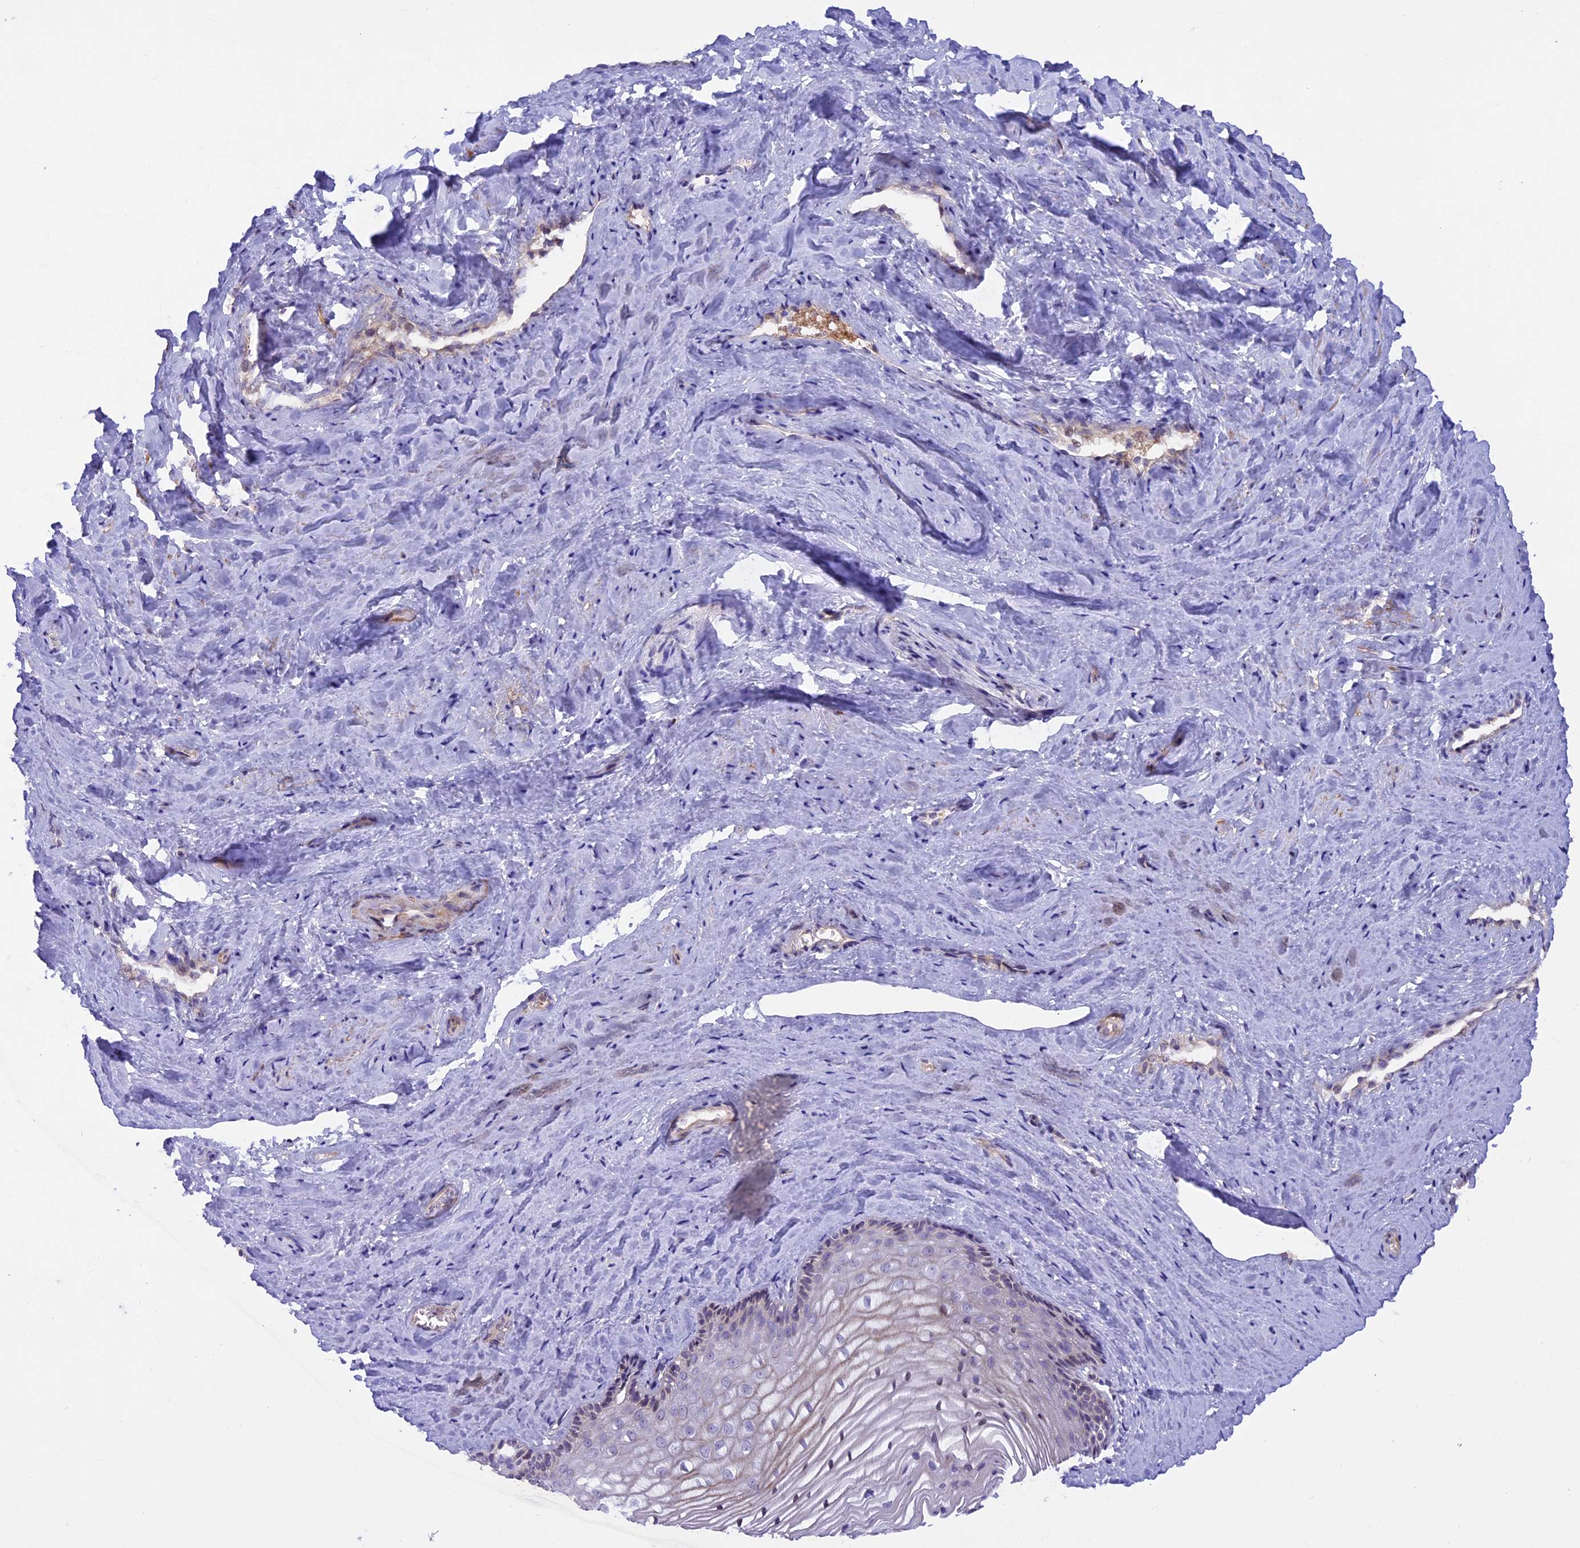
{"staining": {"intensity": "moderate", "quantity": "<25%", "location": "nuclear"}, "tissue": "vagina", "cell_type": "Squamous epithelial cells", "image_type": "normal", "snomed": [{"axis": "morphology", "description": "Normal tissue, NOS"}, {"axis": "topography", "description": "Vagina"}, {"axis": "topography", "description": "Cervix"}], "caption": "Immunohistochemistry (IHC) image of unremarkable vagina stained for a protein (brown), which shows low levels of moderate nuclear expression in approximately <25% of squamous epithelial cells.", "gene": "MAN2C1", "patient": {"sex": "female", "age": 40}}